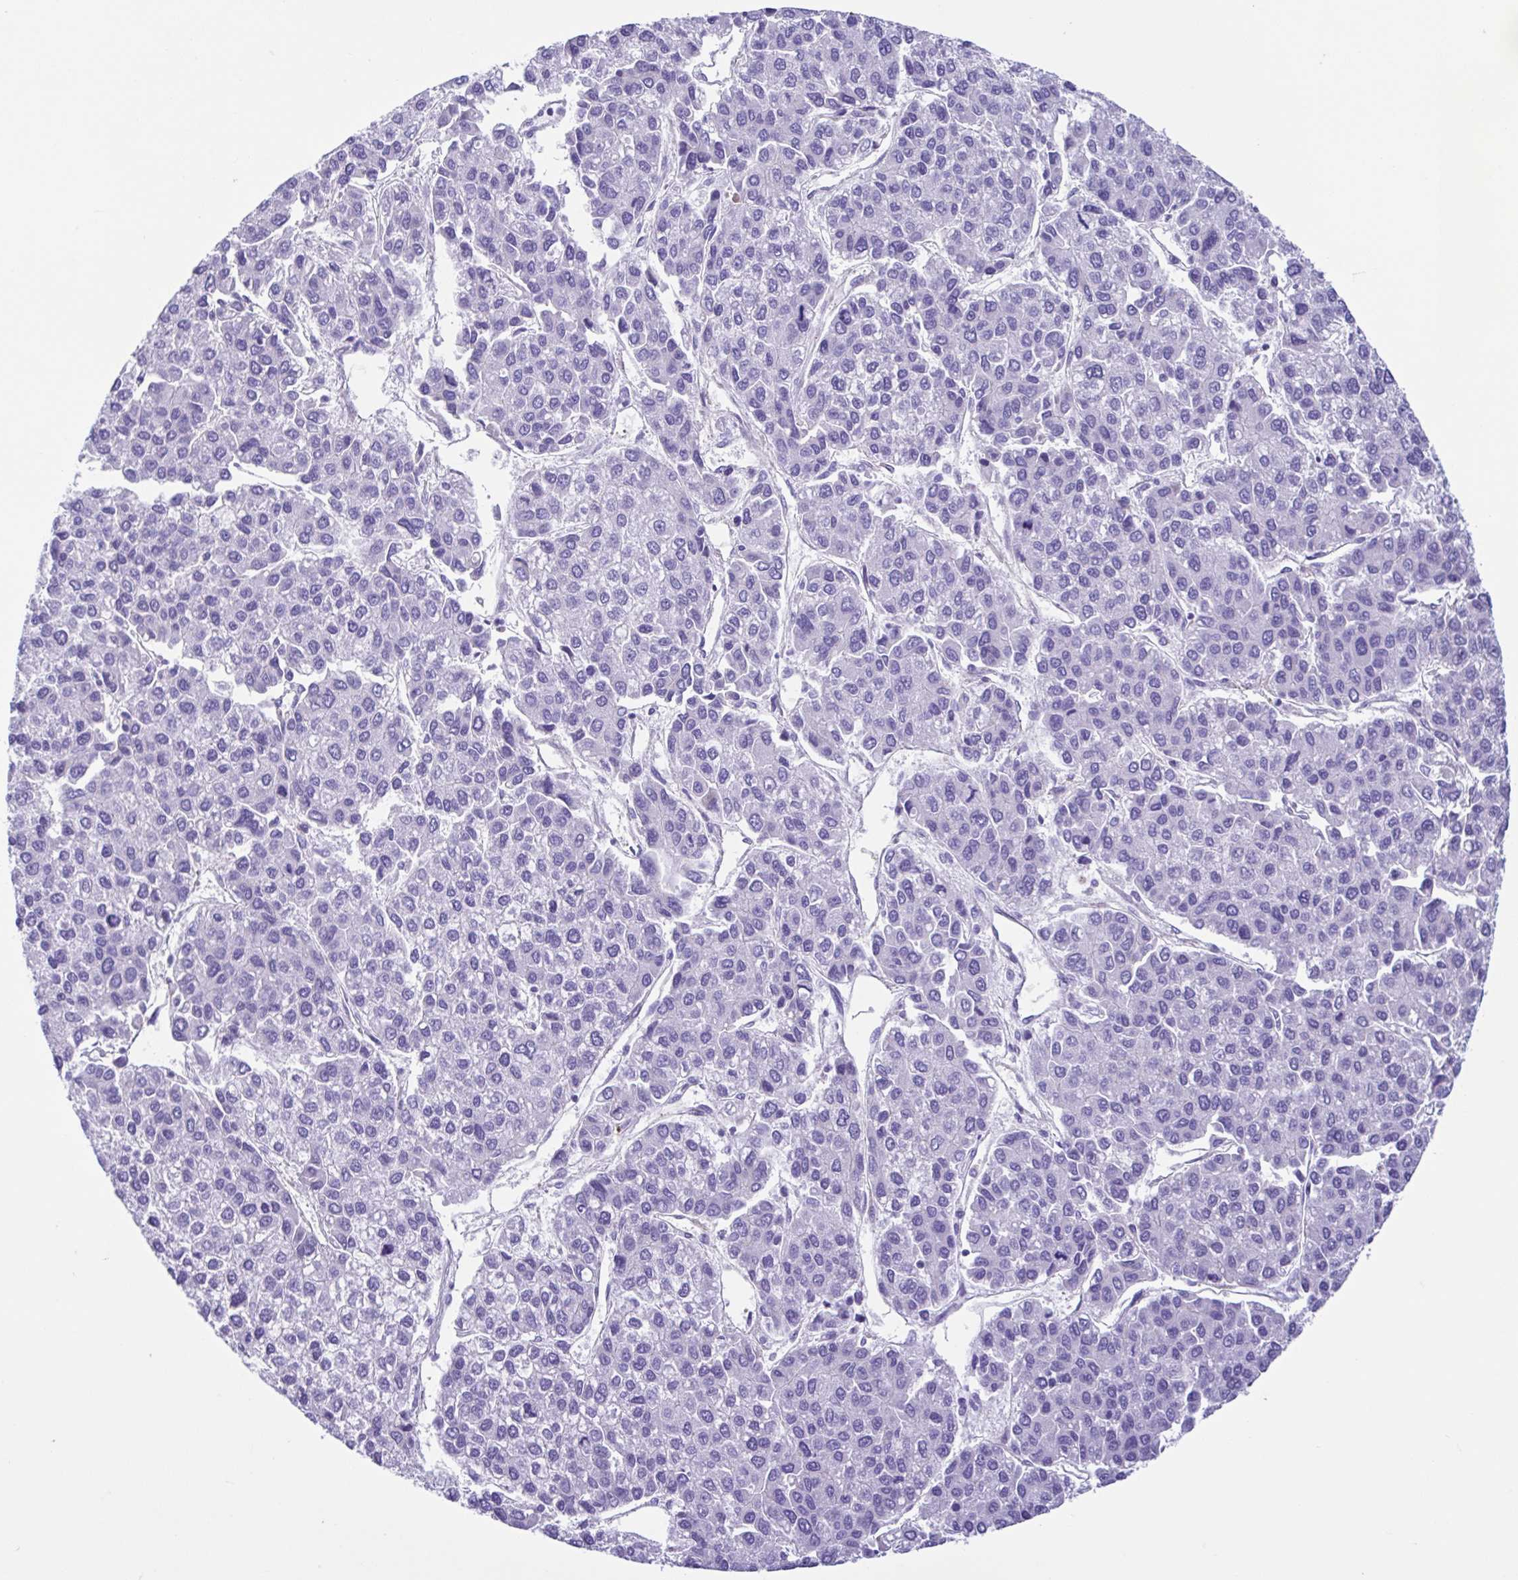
{"staining": {"intensity": "negative", "quantity": "none", "location": "none"}, "tissue": "liver cancer", "cell_type": "Tumor cells", "image_type": "cancer", "snomed": [{"axis": "morphology", "description": "Carcinoma, Hepatocellular, NOS"}, {"axis": "topography", "description": "Liver"}], "caption": "This is an immunohistochemistry photomicrograph of human hepatocellular carcinoma (liver). There is no expression in tumor cells.", "gene": "CYP11B1", "patient": {"sex": "female", "age": 66}}